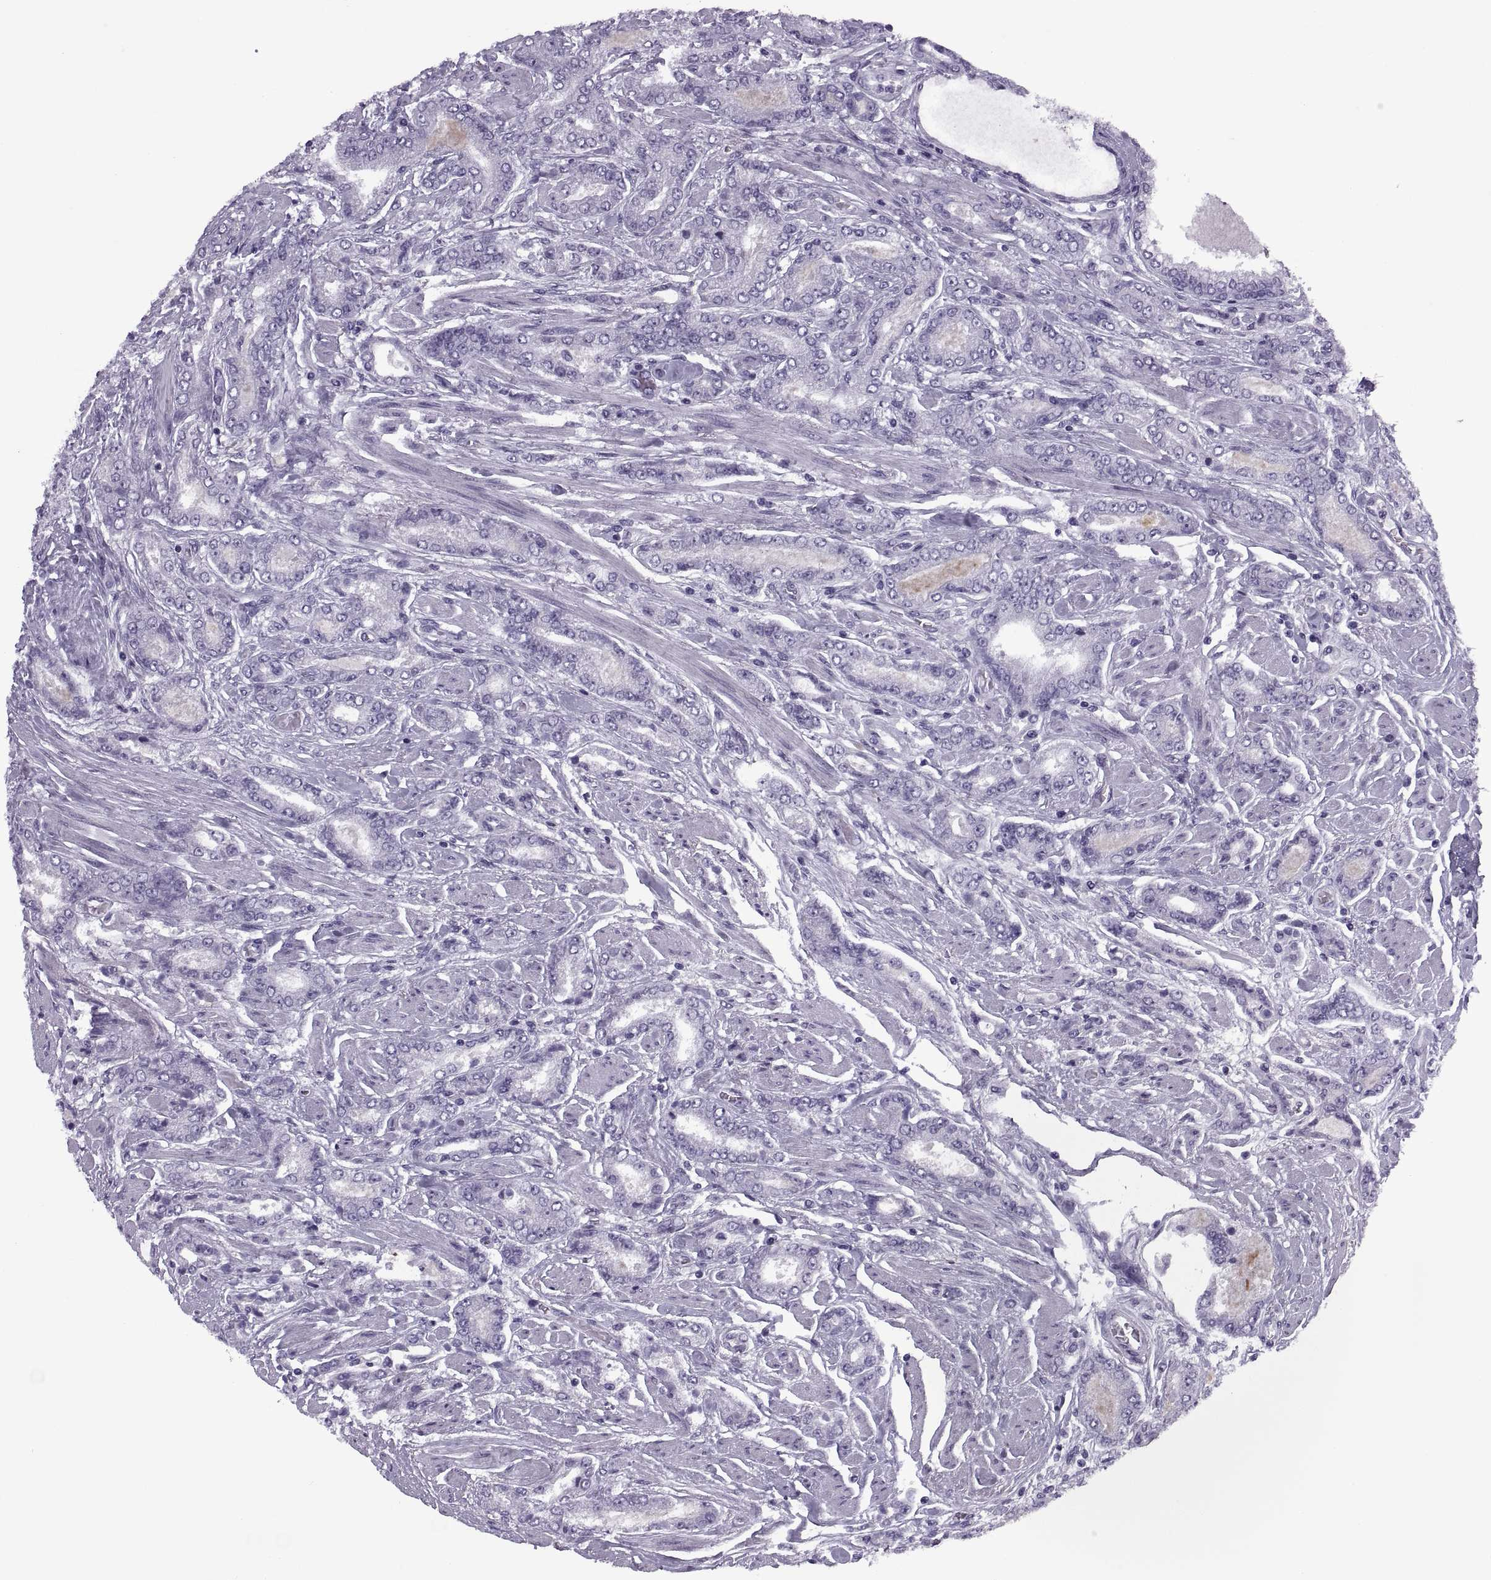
{"staining": {"intensity": "negative", "quantity": "none", "location": "none"}, "tissue": "prostate cancer", "cell_type": "Tumor cells", "image_type": "cancer", "snomed": [{"axis": "morphology", "description": "Adenocarcinoma, NOS"}, {"axis": "topography", "description": "Prostate"}], "caption": "Adenocarcinoma (prostate) was stained to show a protein in brown. There is no significant expression in tumor cells. The staining was performed using DAB to visualize the protein expression in brown, while the nuclei were stained in blue with hematoxylin (Magnification: 20x).", "gene": "FAM24A", "patient": {"sex": "male", "age": 64}}